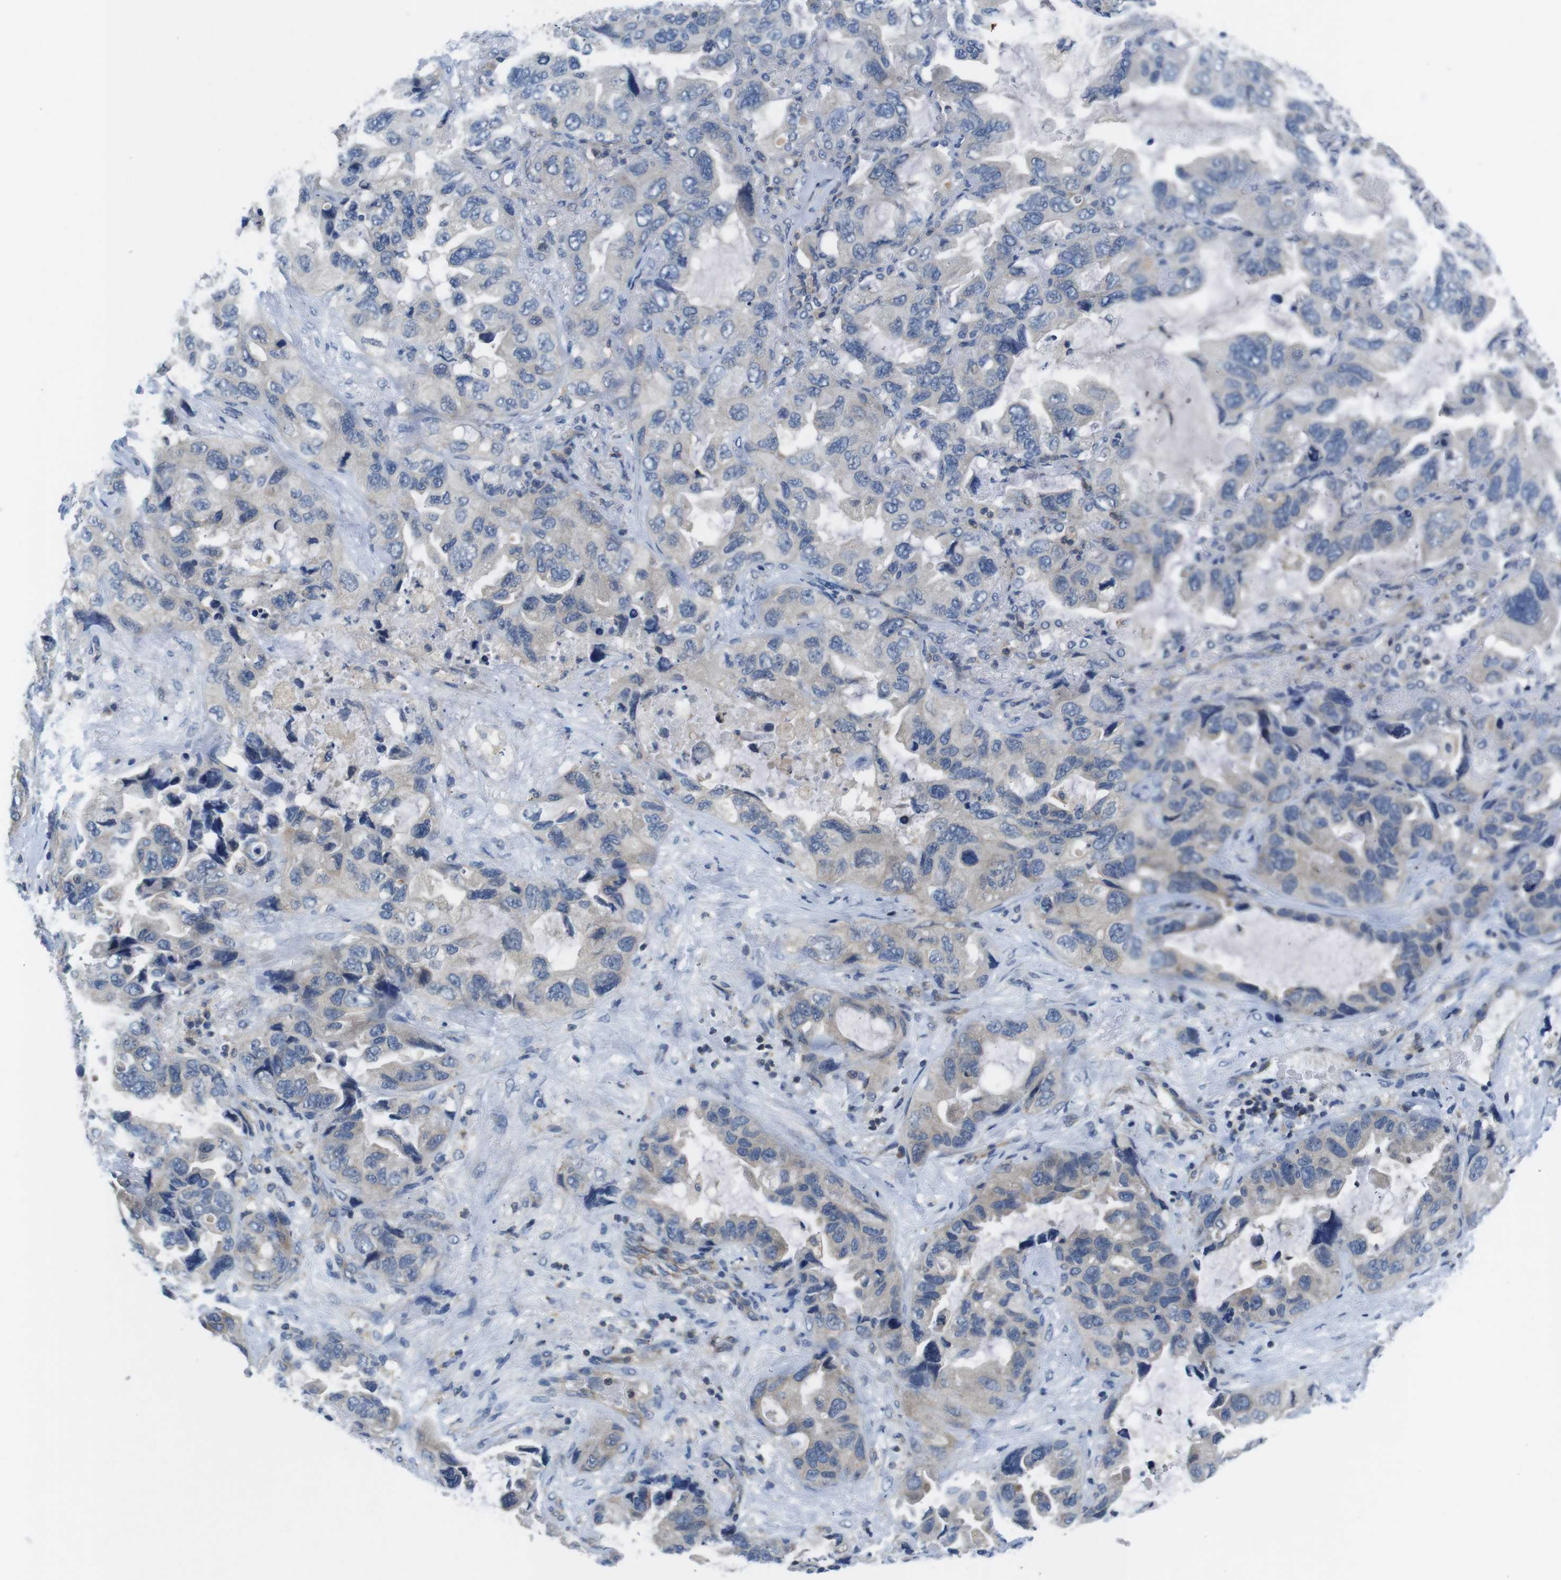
{"staining": {"intensity": "negative", "quantity": "none", "location": "none"}, "tissue": "lung cancer", "cell_type": "Tumor cells", "image_type": "cancer", "snomed": [{"axis": "morphology", "description": "Squamous cell carcinoma, NOS"}, {"axis": "topography", "description": "Lung"}], "caption": "IHC of squamous cell carcinoma (lung) displays no expression in tumor cells. (DAB (3,3'-diaminobenzidine) immunohistochemistry visualized using brightfield microscopy, high magnification).", "gene": "PIK3CD", "patient": {"sex": "female", "age": 73}}